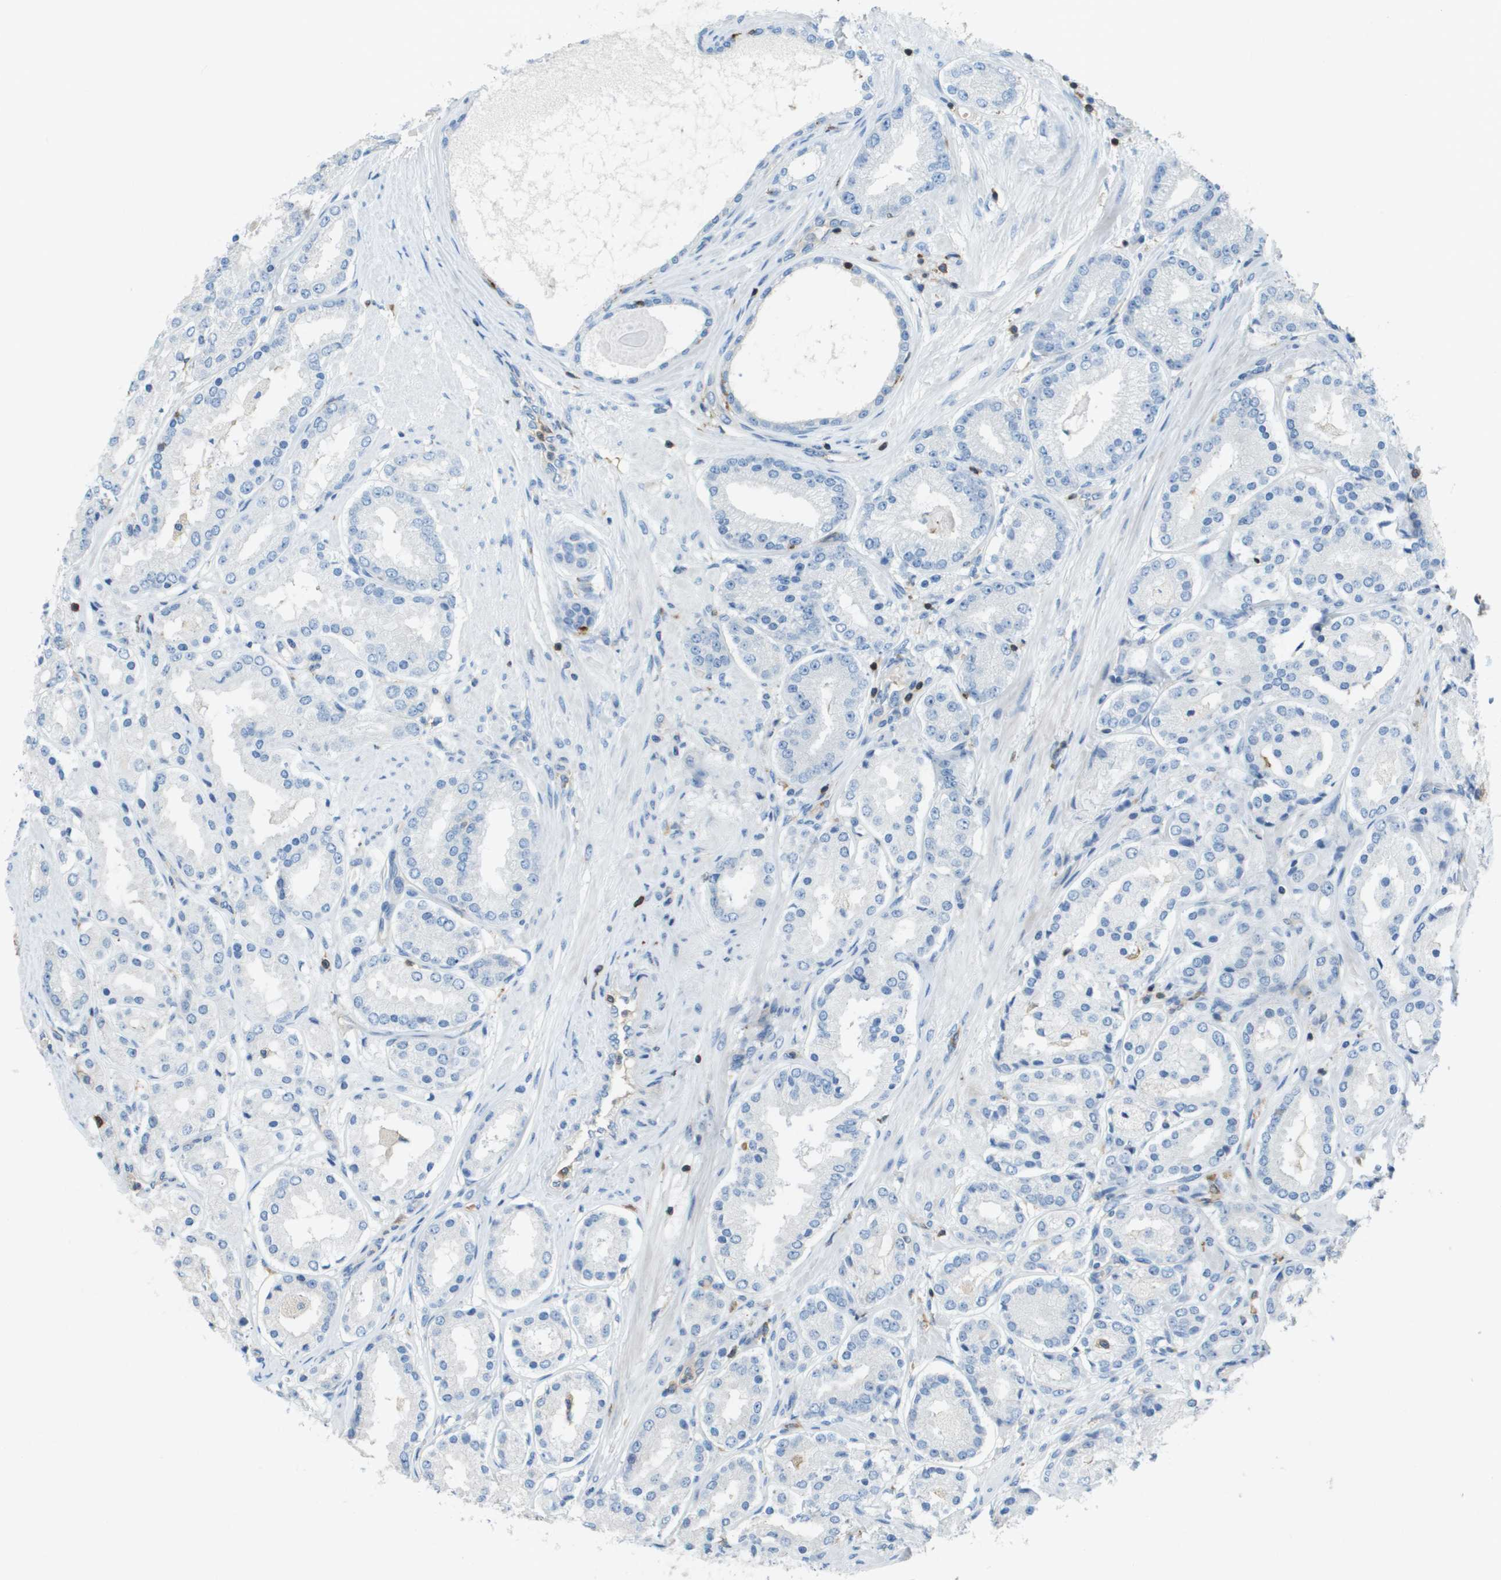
{"staining": {"intensity": "negative", "quantity": "none", "location": "none"}, "tissue": "prostate cancer", "cell_type": "Tumor cells", "image_type": "cancer", "snomed": [{"axis": "morphology", "description": "Adenocarcinoma, Low grade"}, {"axis": "topography", "description": "Prostate"}], "caption": "This is an immunohistochemistry photomicrograph of prostate cancer (adenocarcinoma (low-grade)). There is no positivity in tumor cells.", "gene": "APBB1IP", "patient": {"sex": "male", "age": 63}}